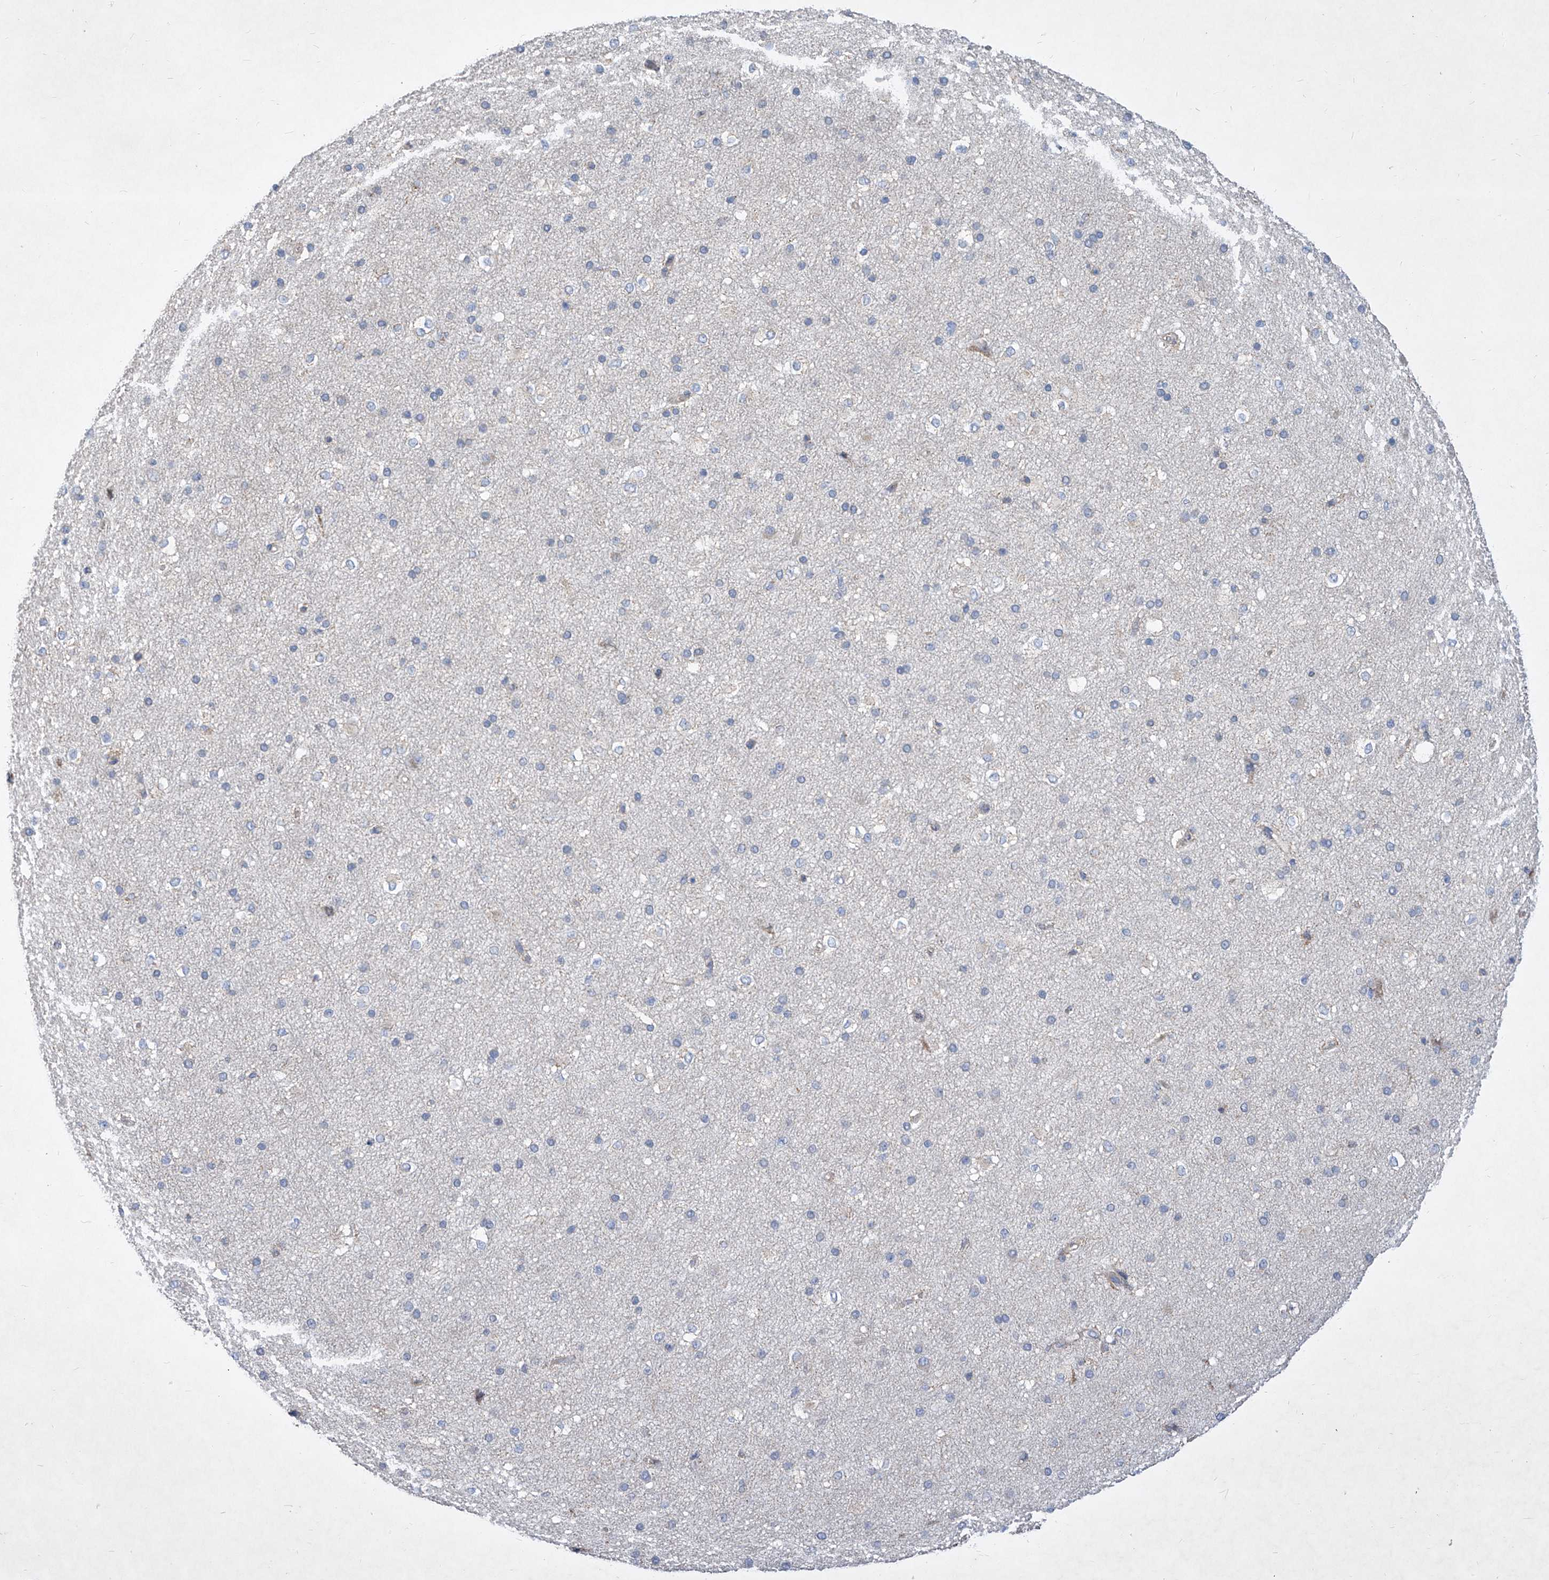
{"staining": {"intensity": "negative", "quantity": "none", "location": "none"}, "tissue": "cerebral cortex", "cell_type": "Endothelial cells", "image_type": "normal", "snomed": [{"axis": "morphology", "description": "Normal tissue, NOS"}, {"axis": "morphology", "description": "Developmental malformation"}, {"axis": "topography", "description": "Cerebral cortex"}], "caption": "Immunohistochemistry (IHC) of unremarkable human cerebral cortex displays no expression in endothelial cells.", "gene": "COQ3", "patient": {"sex": "female", "age": 30}}